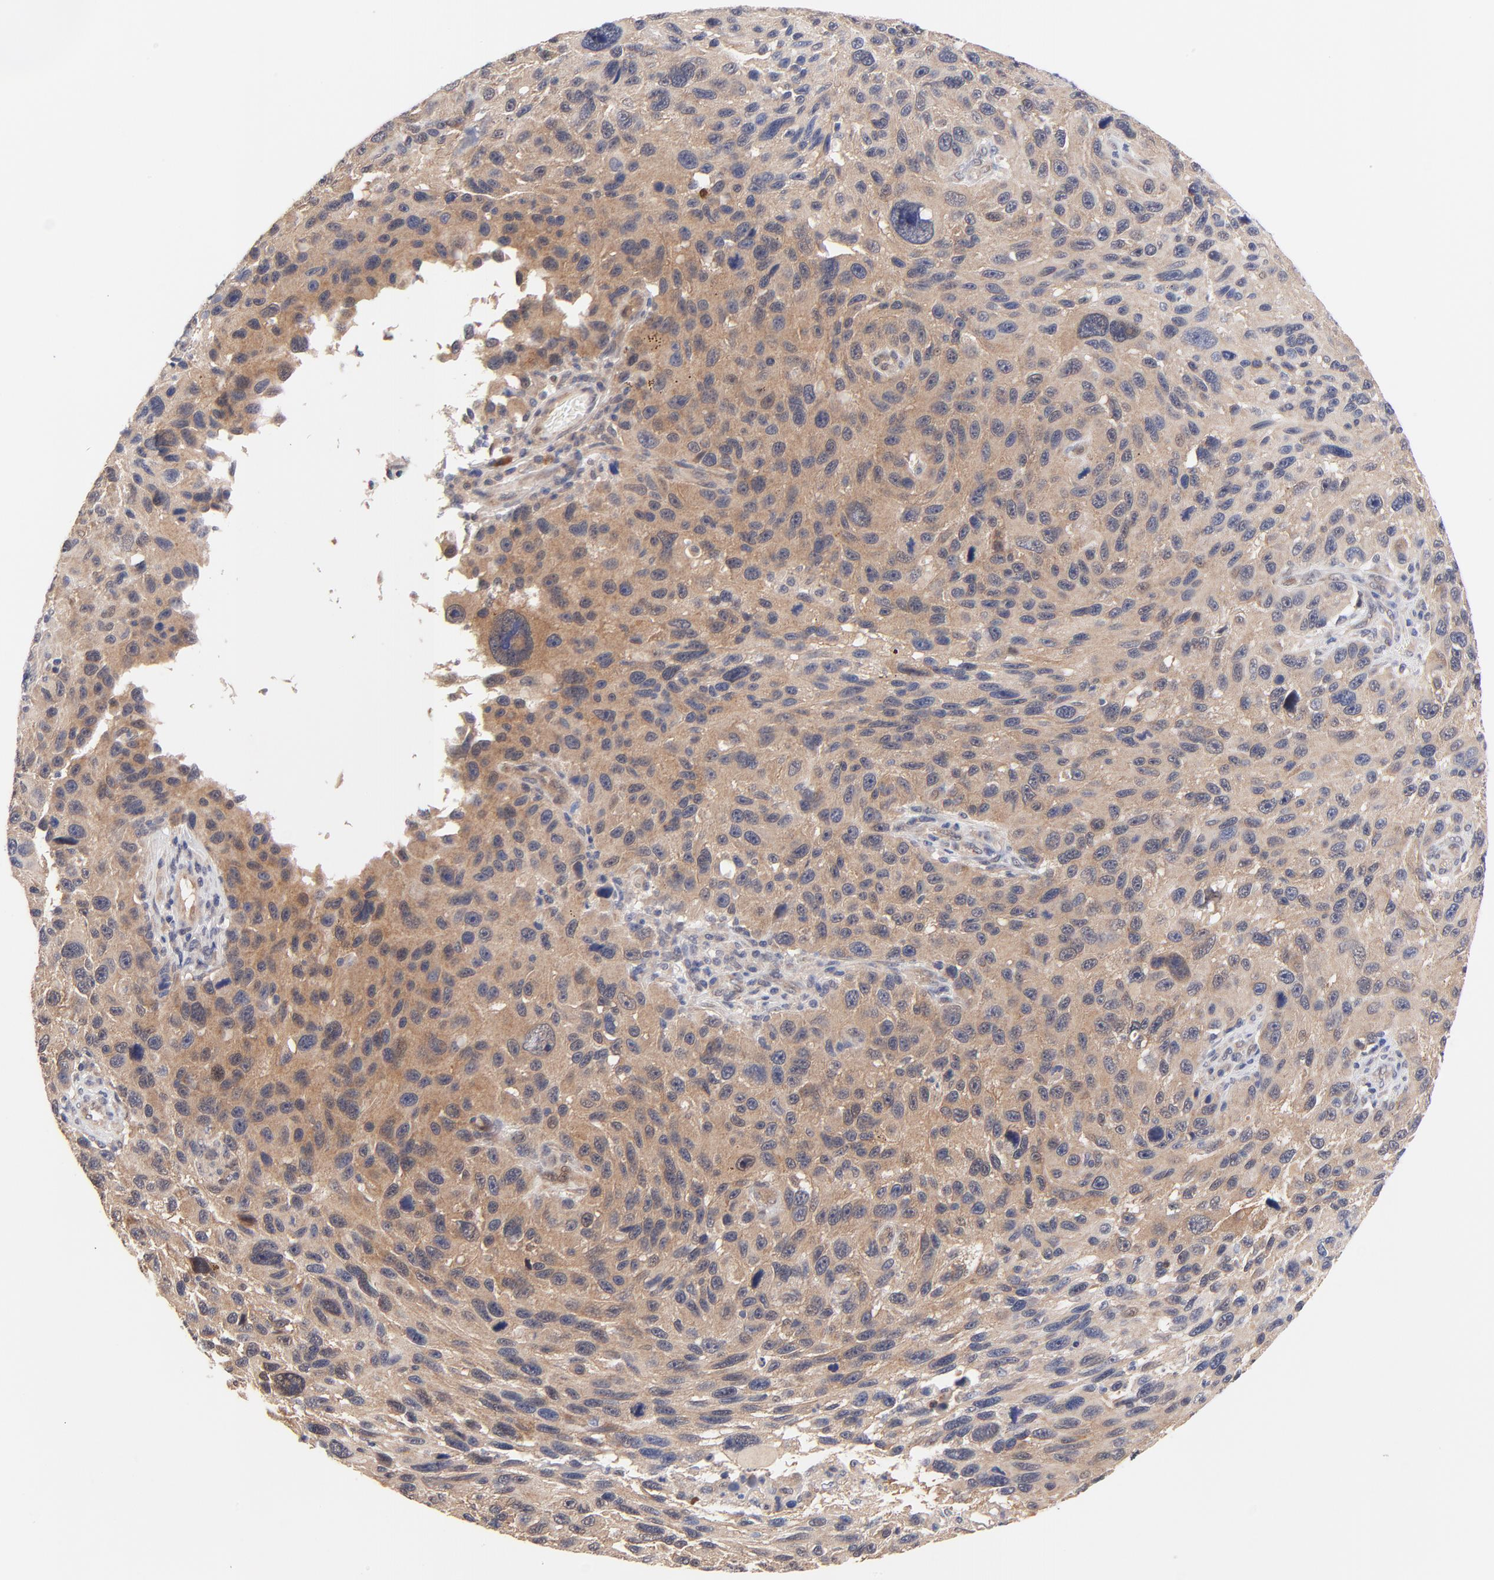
{"staining": {"intensity": "moderate", "quantity": ">75%", "location": "cytoplasmic/membranous"}, "tissue": "melanoma", "cell_type": "Tumor cells", "image_type": "cancer", "snomed": [{"axis": "morphology", "description": "Malignant melanoma, NOS"}, {"axis": "topography", "description": "Skin"}], "caption": "Brown immunohistochemical staining in melanoma reveals moderate cytoplasmic/membranous positivity in about >75% of tumor cells.", "gene": "TXNL1", "patient": {"sex": "male", "age": 53}}